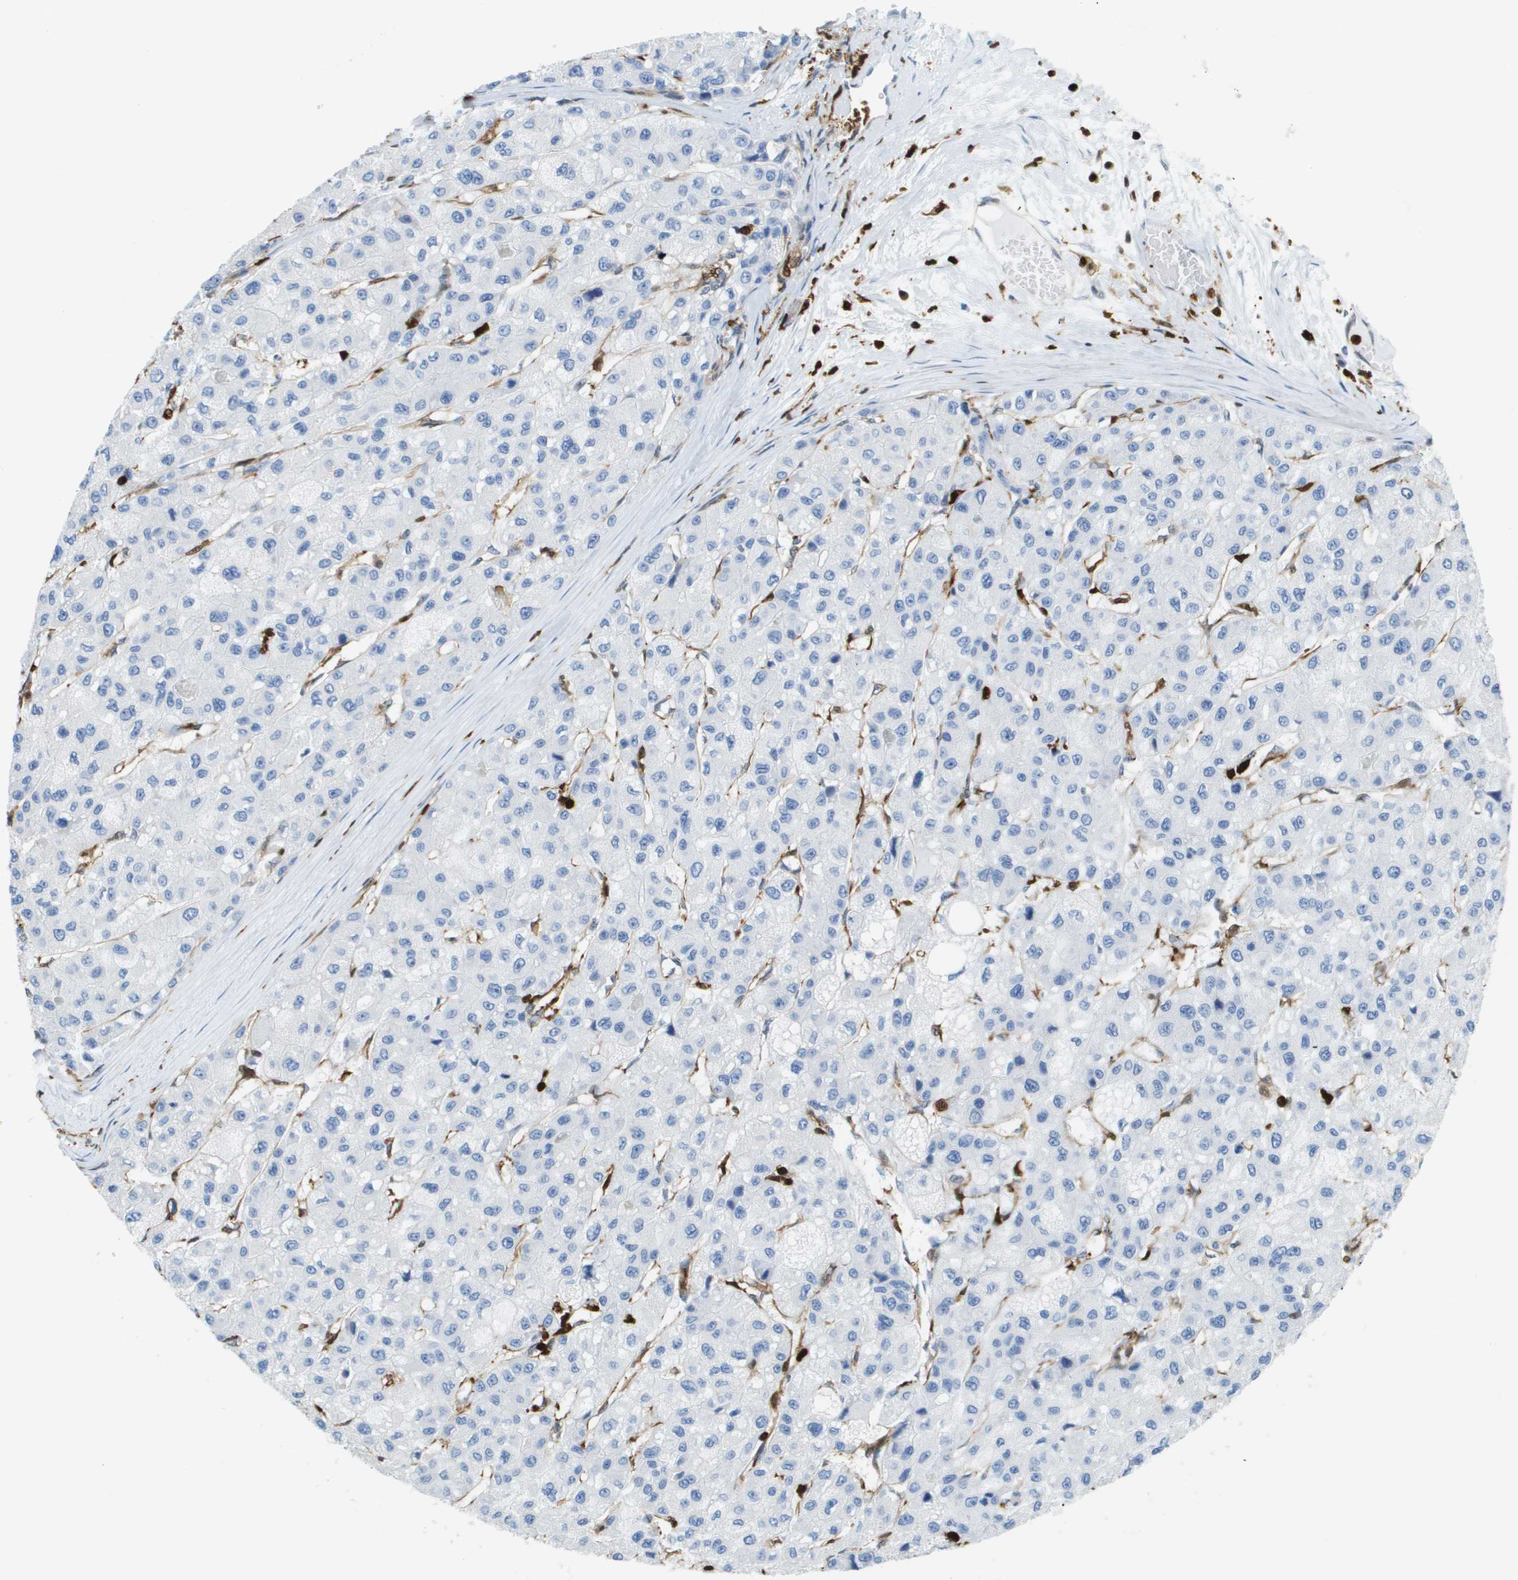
{"staining": {"intensity": "negative", "quantity": "none", "location": "none"}, "tissue": "liver cancer", "cell_type": "Tumor cells", "image_type": "cancer", "snomed": [{"axis": "morphology", "description": "Carcinoma, Hepatocellular, NOS"}, {"axis": "topography", "description": "Liver"}], "caption": "Tumor cells are negative for protein expression in human liver cancer (hepatocellular carcinoma).", "gene": "DOCK5", "patient": {"sex": "male", "age": 80}}